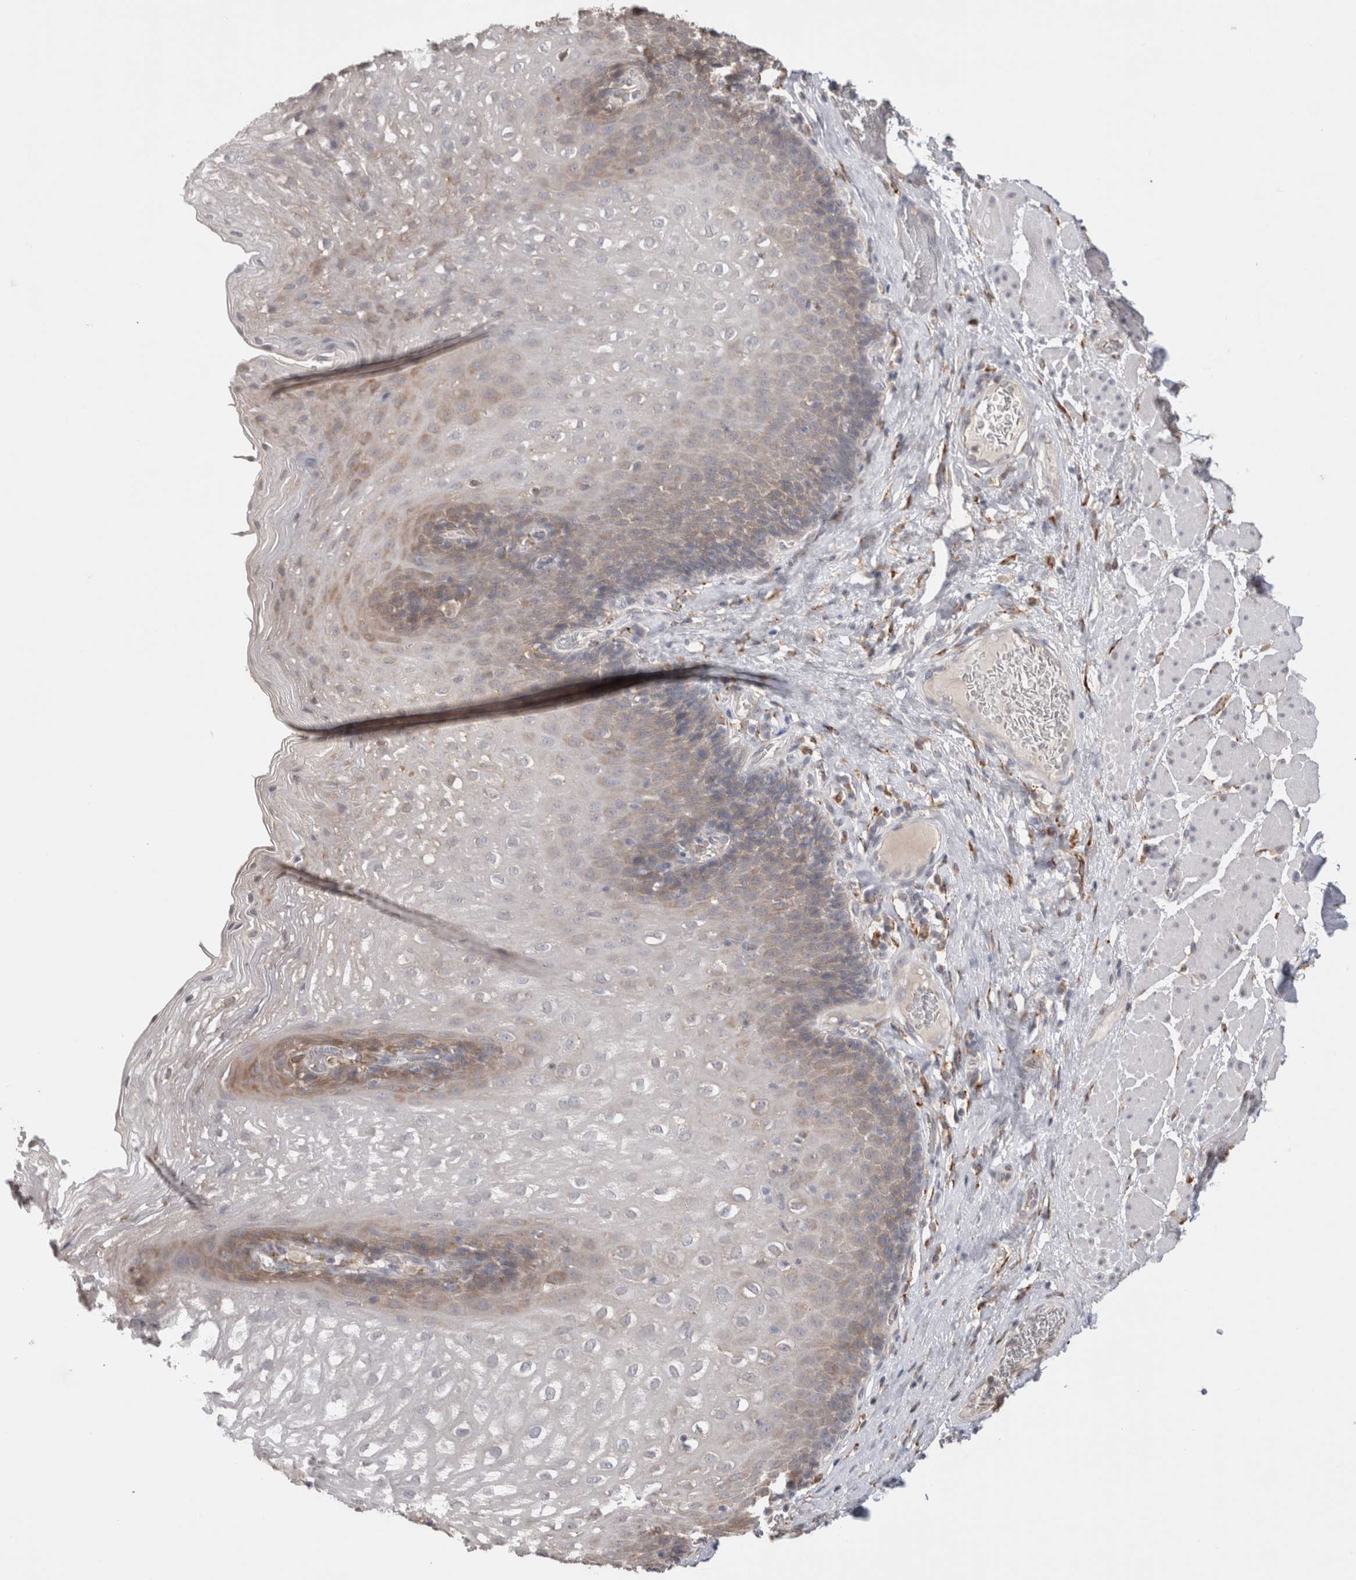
{"staining": {"intensity": "weak", "quantity": "25%-75%", "location": "cytoplasmic/membranous"}, "tissue": "esophagus", "cell_type": "Squamous epithelial cells", "image_type": "normal", "snomed": [{"axis": "morphology", "description": "Normal tissue, NOS"}, {"axis": "topography", "description": "Esophagus"}], "caption": "An immunohistochemistry image of normal tissue is shown. Protein staining in brown shows weak cytoplasmic/membranous positivity in esophagus within squamous epithelial cells.", "gene": "LRPAP1", "patient": {"sex": "female", "age": 66}}